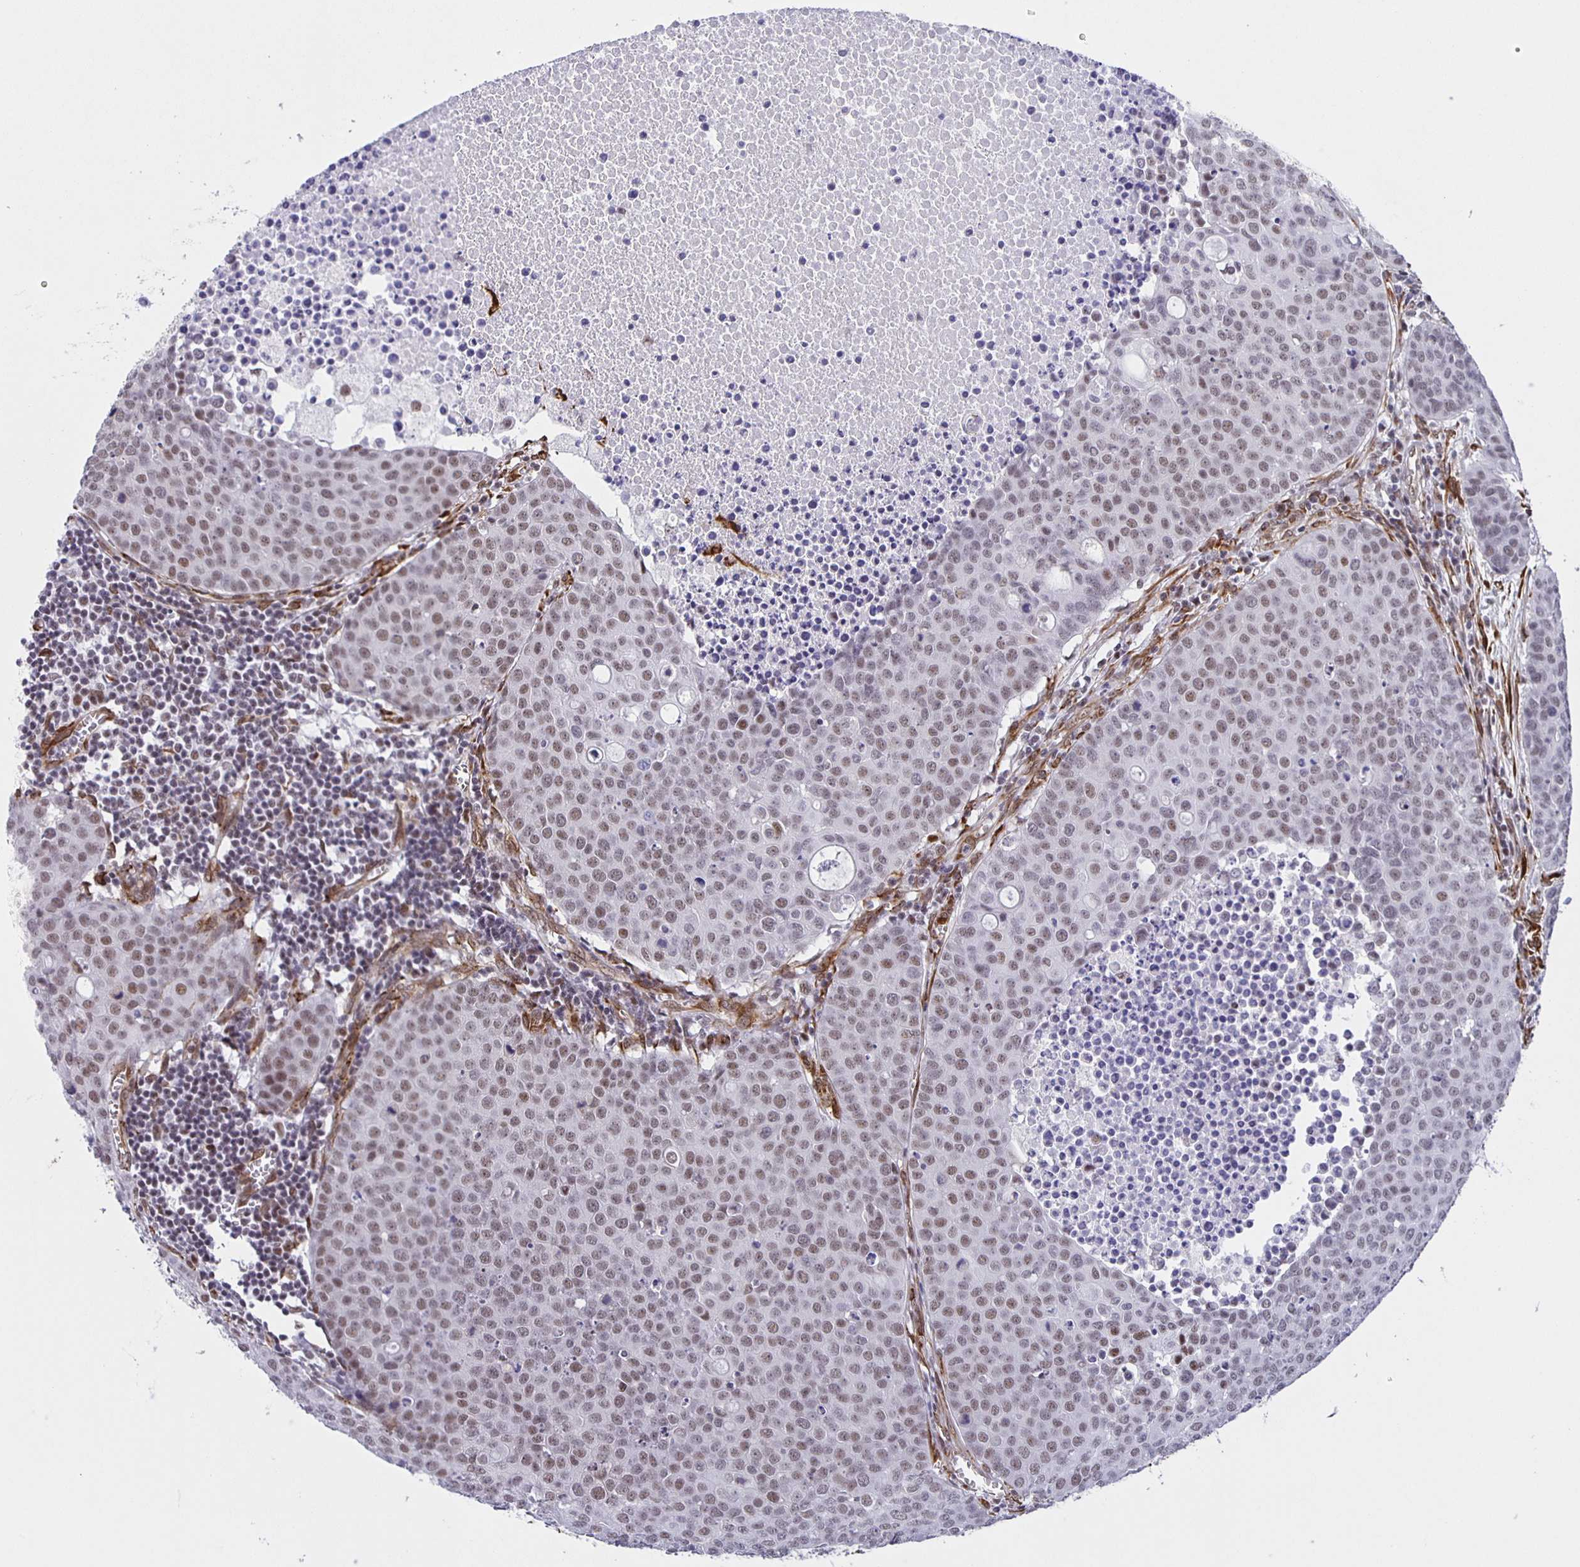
{"staining": {"intensity": "moderate", "quantity": "25%-75%", "location": "nuclear"}, "tissue": "carcinoid", "cell_type": "Tumor cells", "image_type": "cancer", "snomed": [{"axis": "morphology", "description": "Carcinoid, malignant, NOS"}, {"axis": "topography", "description": "Colon"}], "caption": "Immunohistochemistry histopathology image of carcinoid stained for a protein (brown), which shows medium levels of moderate nuclear staining in approximately 25%-75% of tumor cells.", "gene": "ZRANB2", "patient": {"sex": "male", "age": 81}}